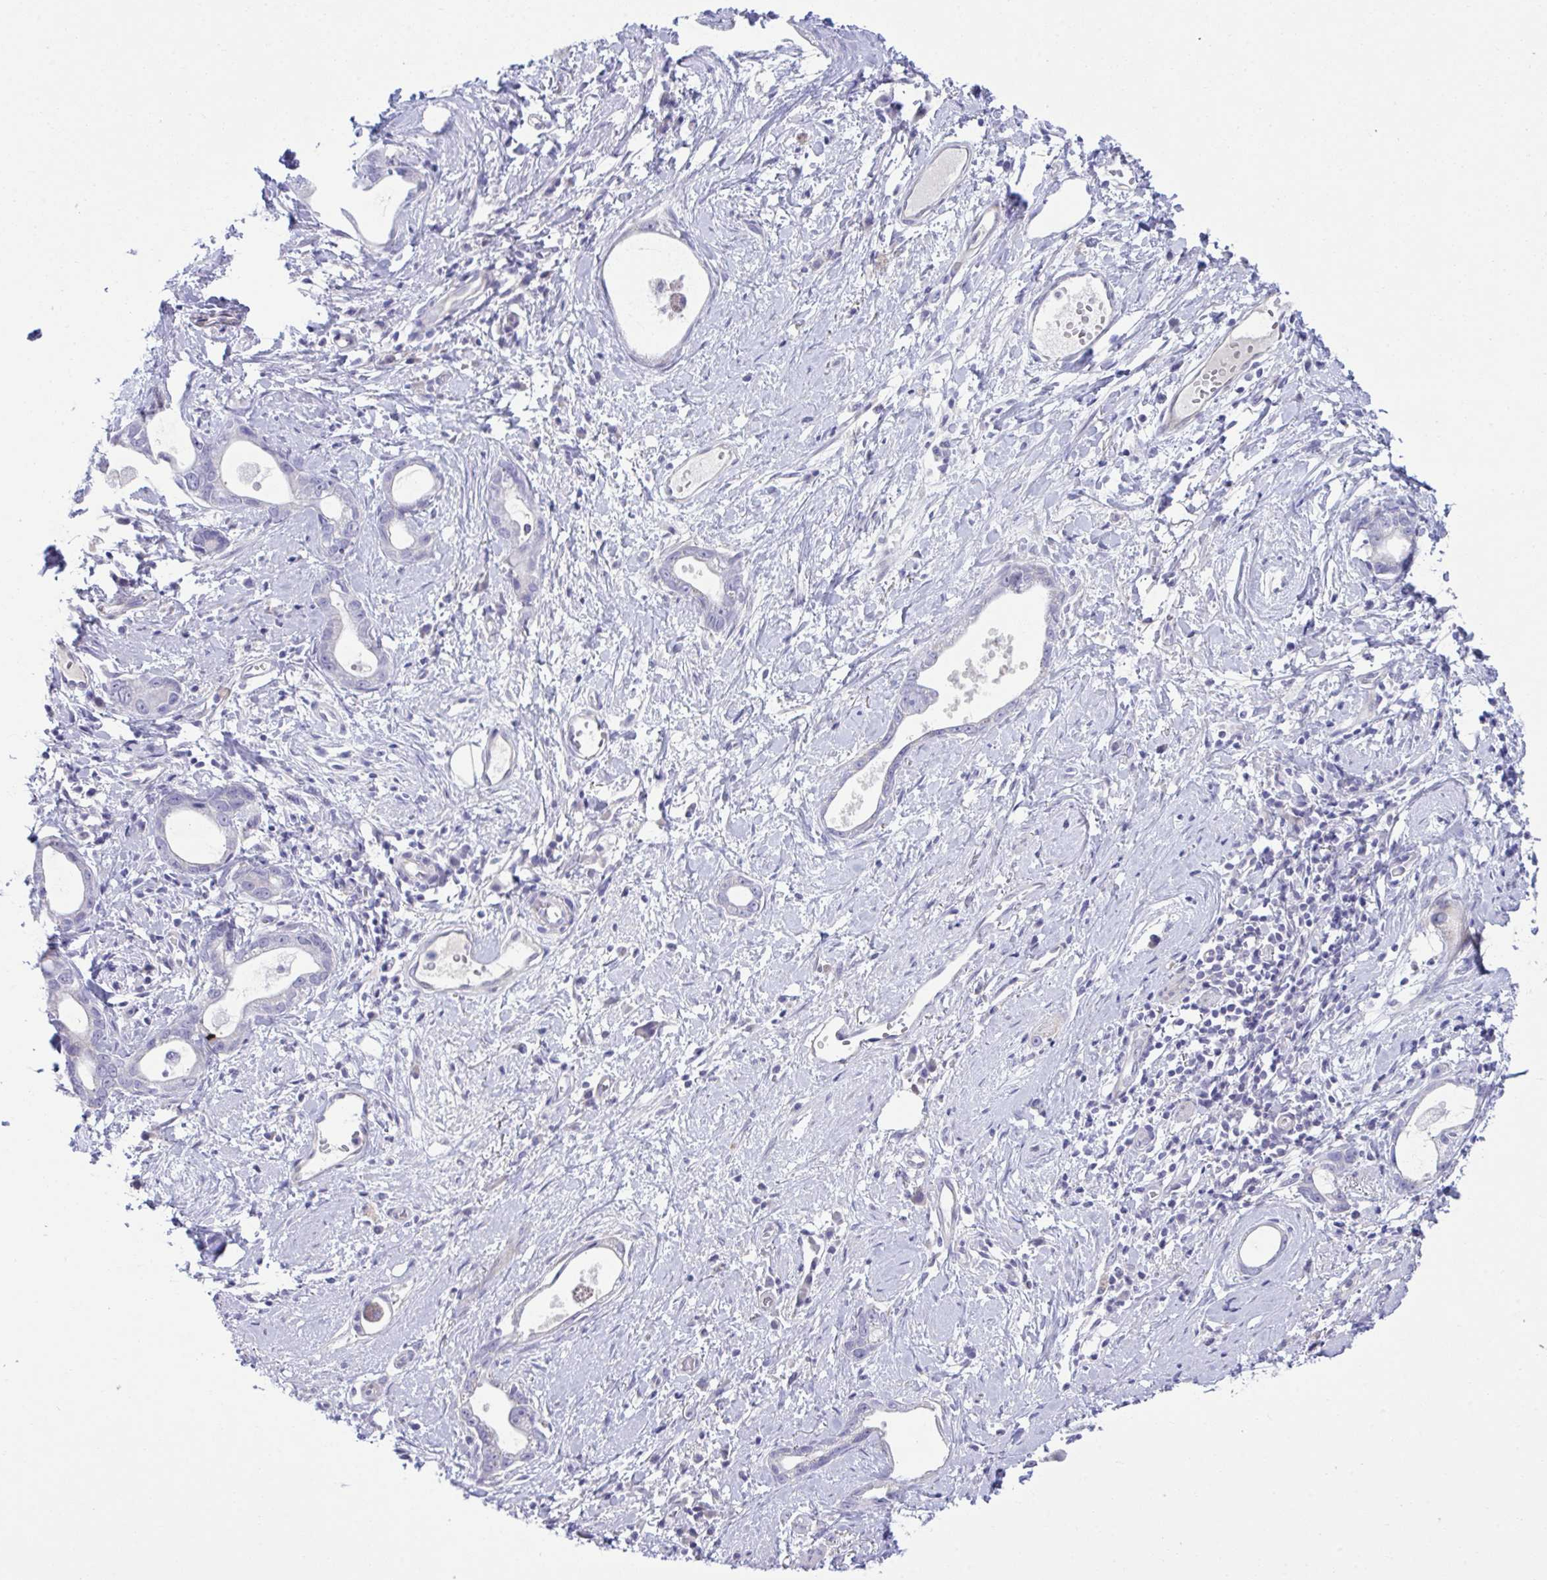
{"staining": {"intensity": "negative", "quantity": "none", "location": "none"}, "tissue": "stomach cancer", "cell_type": "Tumor cells", "image_type": "cancer", "snomed": [{"axis": "morphology", "description": "Adenocarcinoma, NOS"}, {"axis": "topography", "description": "Stomach"}], "caption": "Tumor cells show no significant staining in stomach cancer (adenocarcinoma). Brightfield microscopy of IHC stained with DAB (brown) and hematoxylin (blue), captured at high magnification.", "gene": "MED9", "patient": {"sex": "male", "age": 55}}